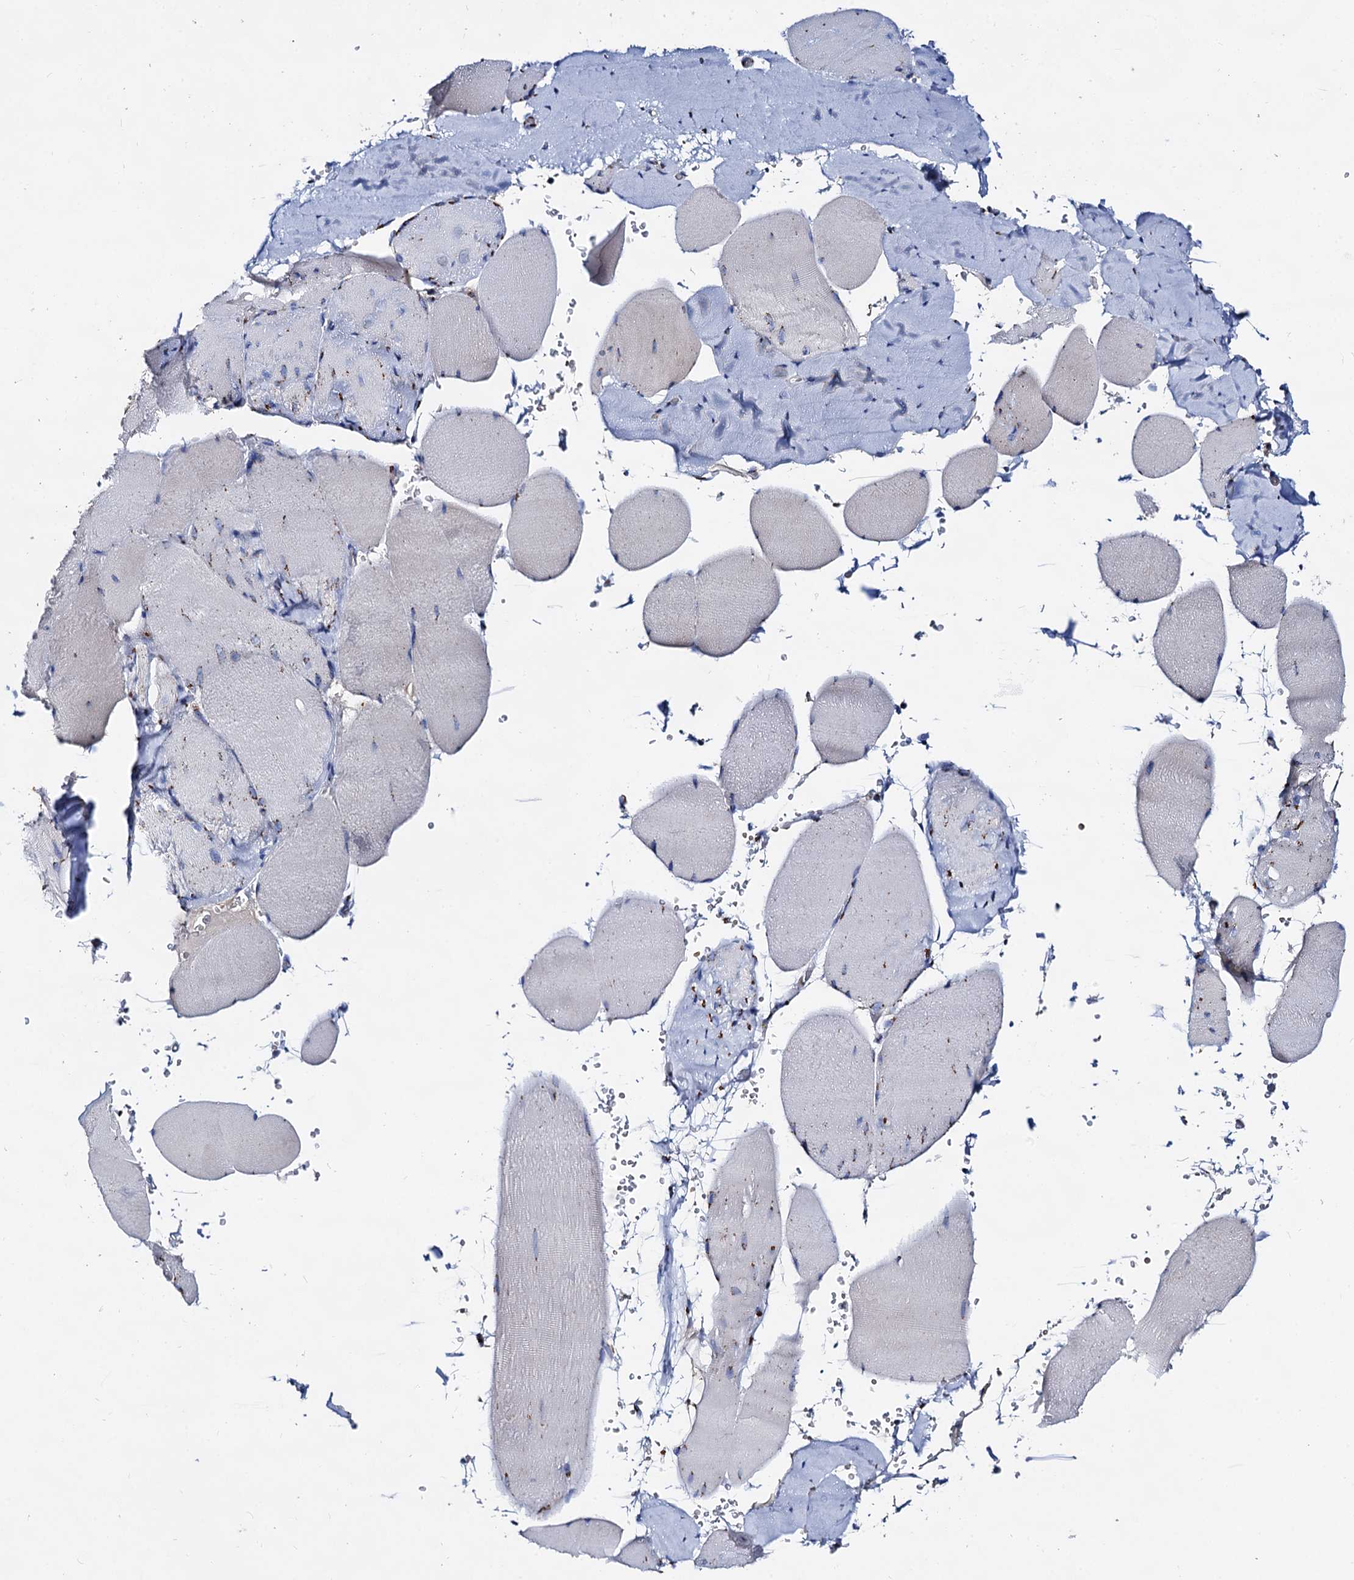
{"staining": {"intensity": "moderate", "quantity": "<25%", "location": "cytoplasmic/membranous"}, "tissue": "skeletal muscle", "cell_type": "Myocytes", "image_type": "normal", "snomed": [{"axis": "morphology", "description": "Normal tissue, NOS"}, {"axis": "topography", "description": "Skeletal muscle"}, {"axis": "topography", "description": "Head-Neck"}], "caption": "IHC of unremarkable skeletal muscle displays low levels of moderate cytoplasmic/membranous staining in approximately <25% of myocytes. The staining is performed using DAB brown chromogen to label protein expression. The nuclei are counter-stained blue using hematoxylin.", "gene": "TM9SF3", "patient": {"sex": "male", "age": 66}}